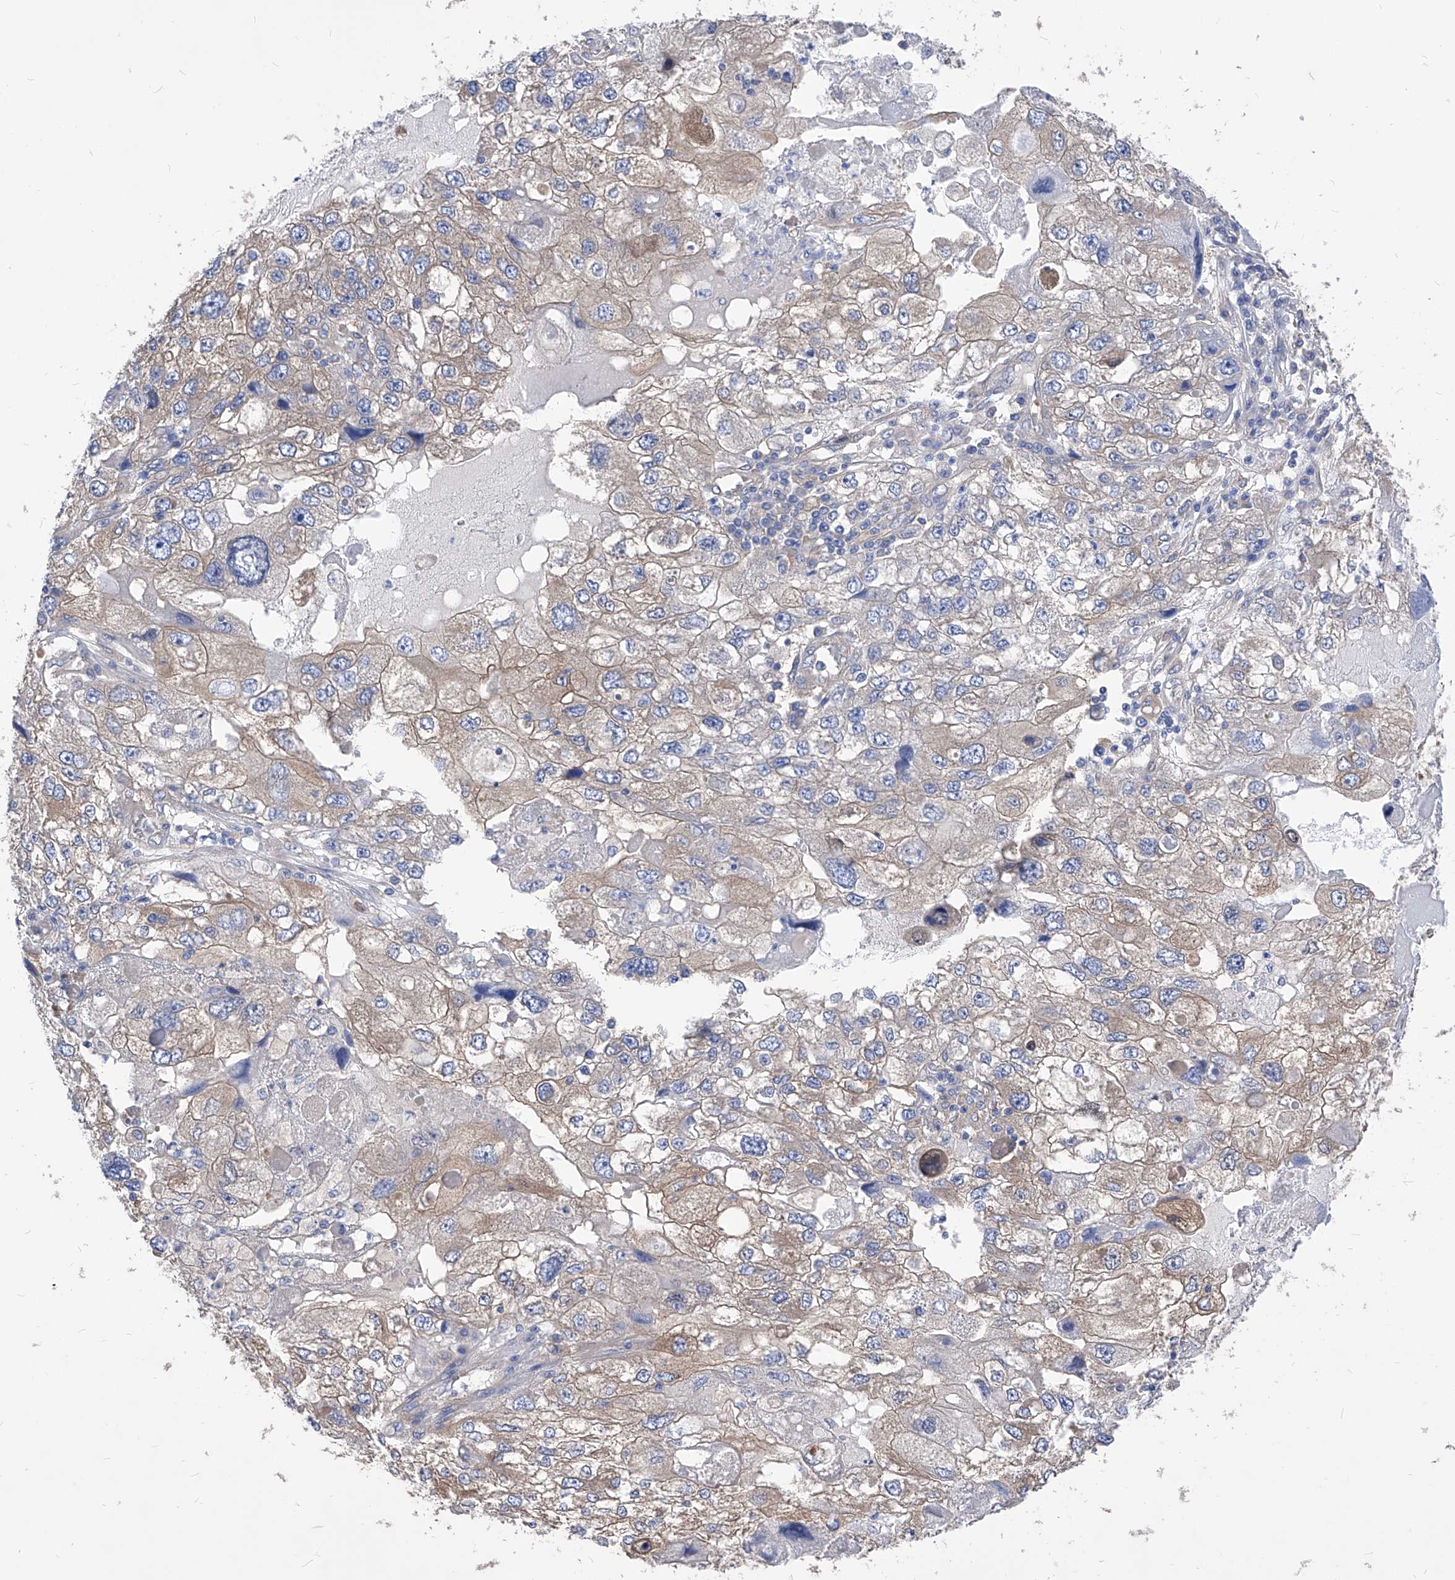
{"staining": {"intensity": "weak", "quantity": "25%-75%", "location": "cytoplasmic/membranous"}, "tissue": "endometrial cancer", "cell_type": "Tumor cells", "image_type": "cancer", "snomed": [{"axis": "morphology", "description": "Adenocarcinoma, NOS"}, {"axis": "topography", "description": "Endometrium"}], "caption": "Human endometrial adenocarcinoma stained with a protein marker exhibits weak staining in tumor cells.", "gene": "XPNPEP1", "patient": {"sex": "female", "age": 49}}